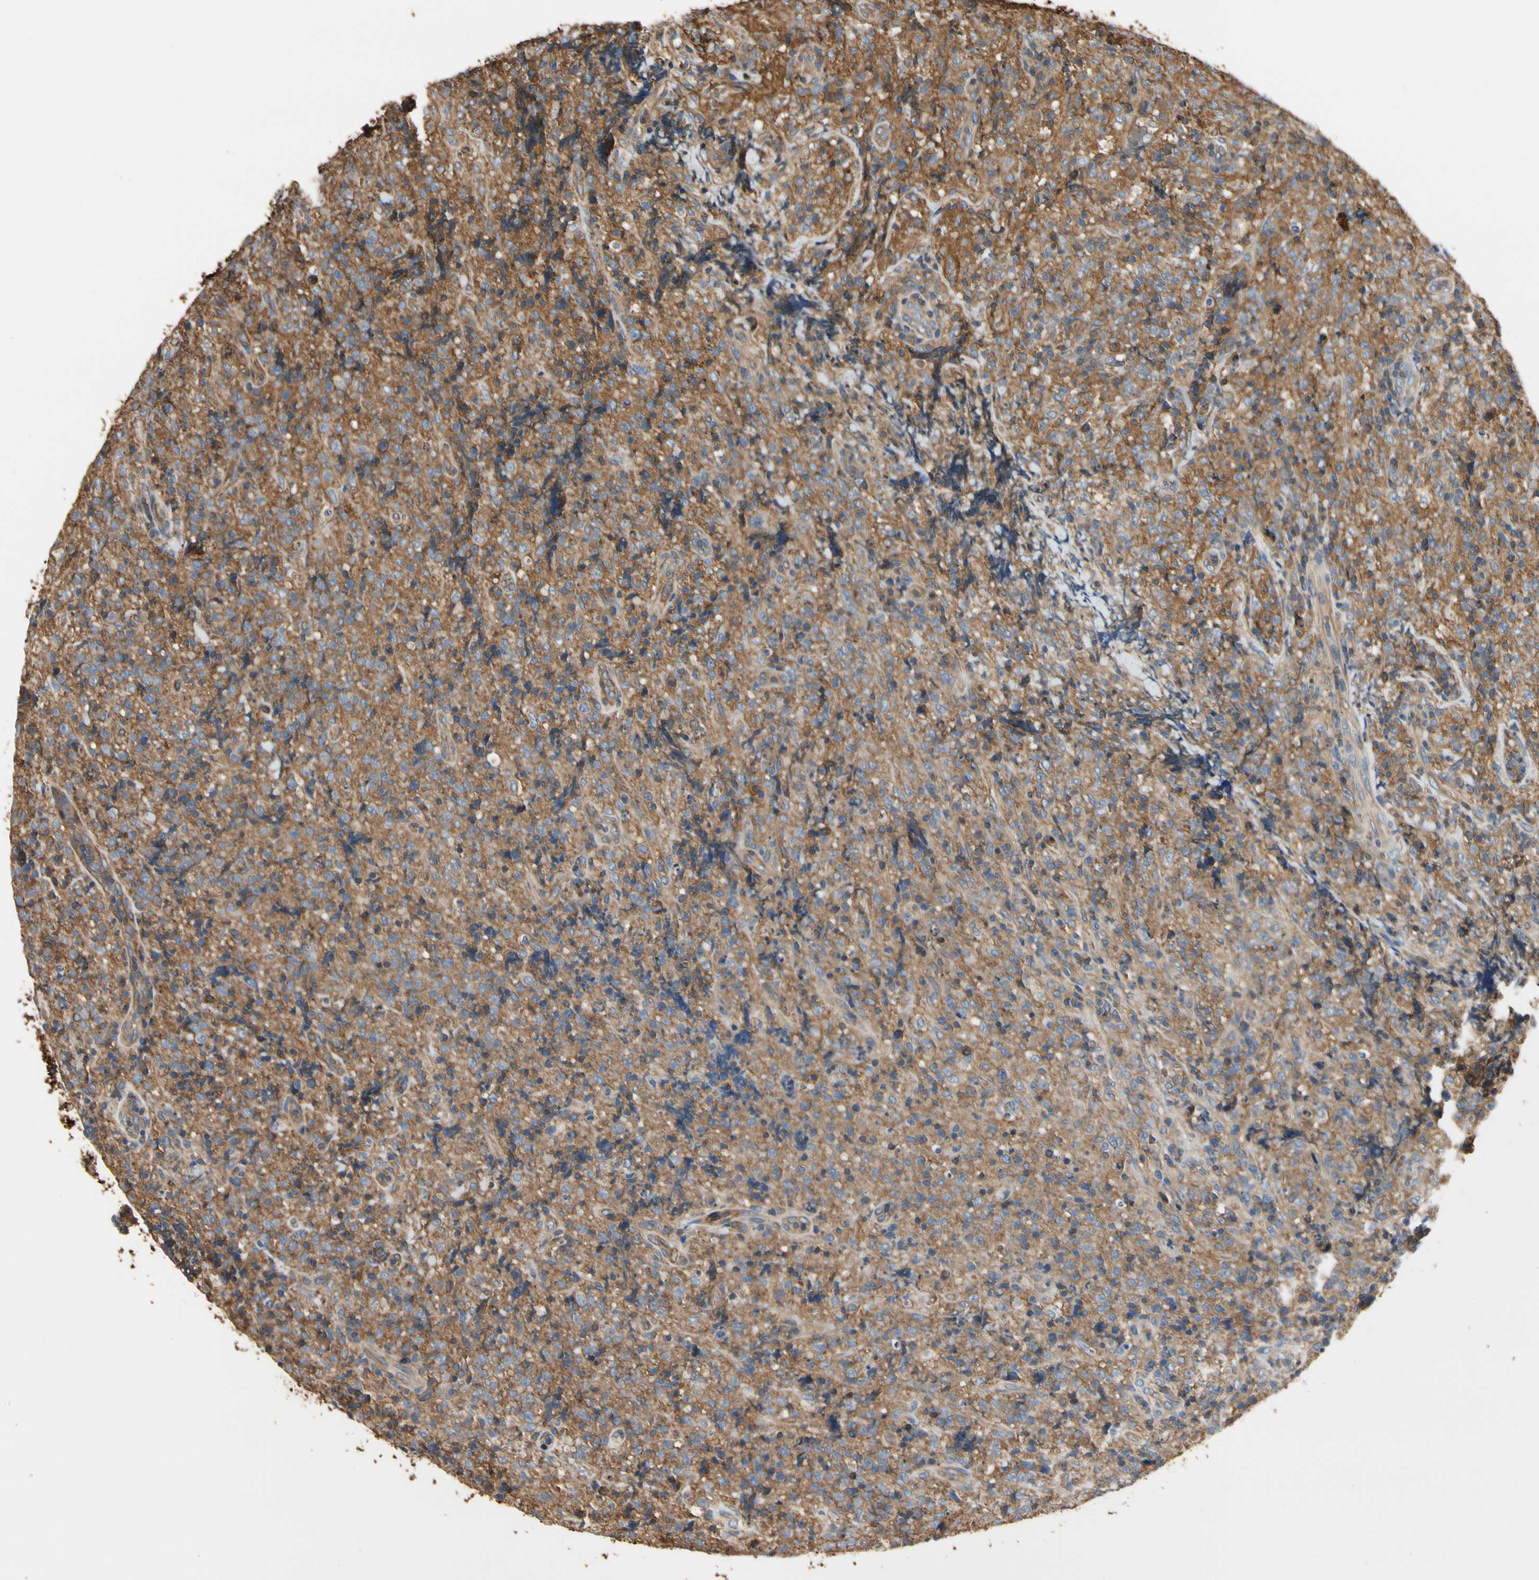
{"staining": {"intensity": "moderate", "quantity": ">75%", "location": "cytoplasmic/membranous"}, "tissue": "lymphoma", "cell_type": "Tumor cells", "image_type": "cancer", "snomed": [{"axis": "morphology", "description": "Malignant lymphoma, non-Hodgkin's type, High grade"}, {"axis": "topography", "description": "Tonsil"}], "caption": "Moderate cytoplasmic/membranous protein positivity is seen in about >75% of tumor cells in lymphoma. (brown staining indicates protein expression, while blue staining denotes nuclei).", "gene": "IL1RL1", "patient": {"sex": "female", "age": 36}}